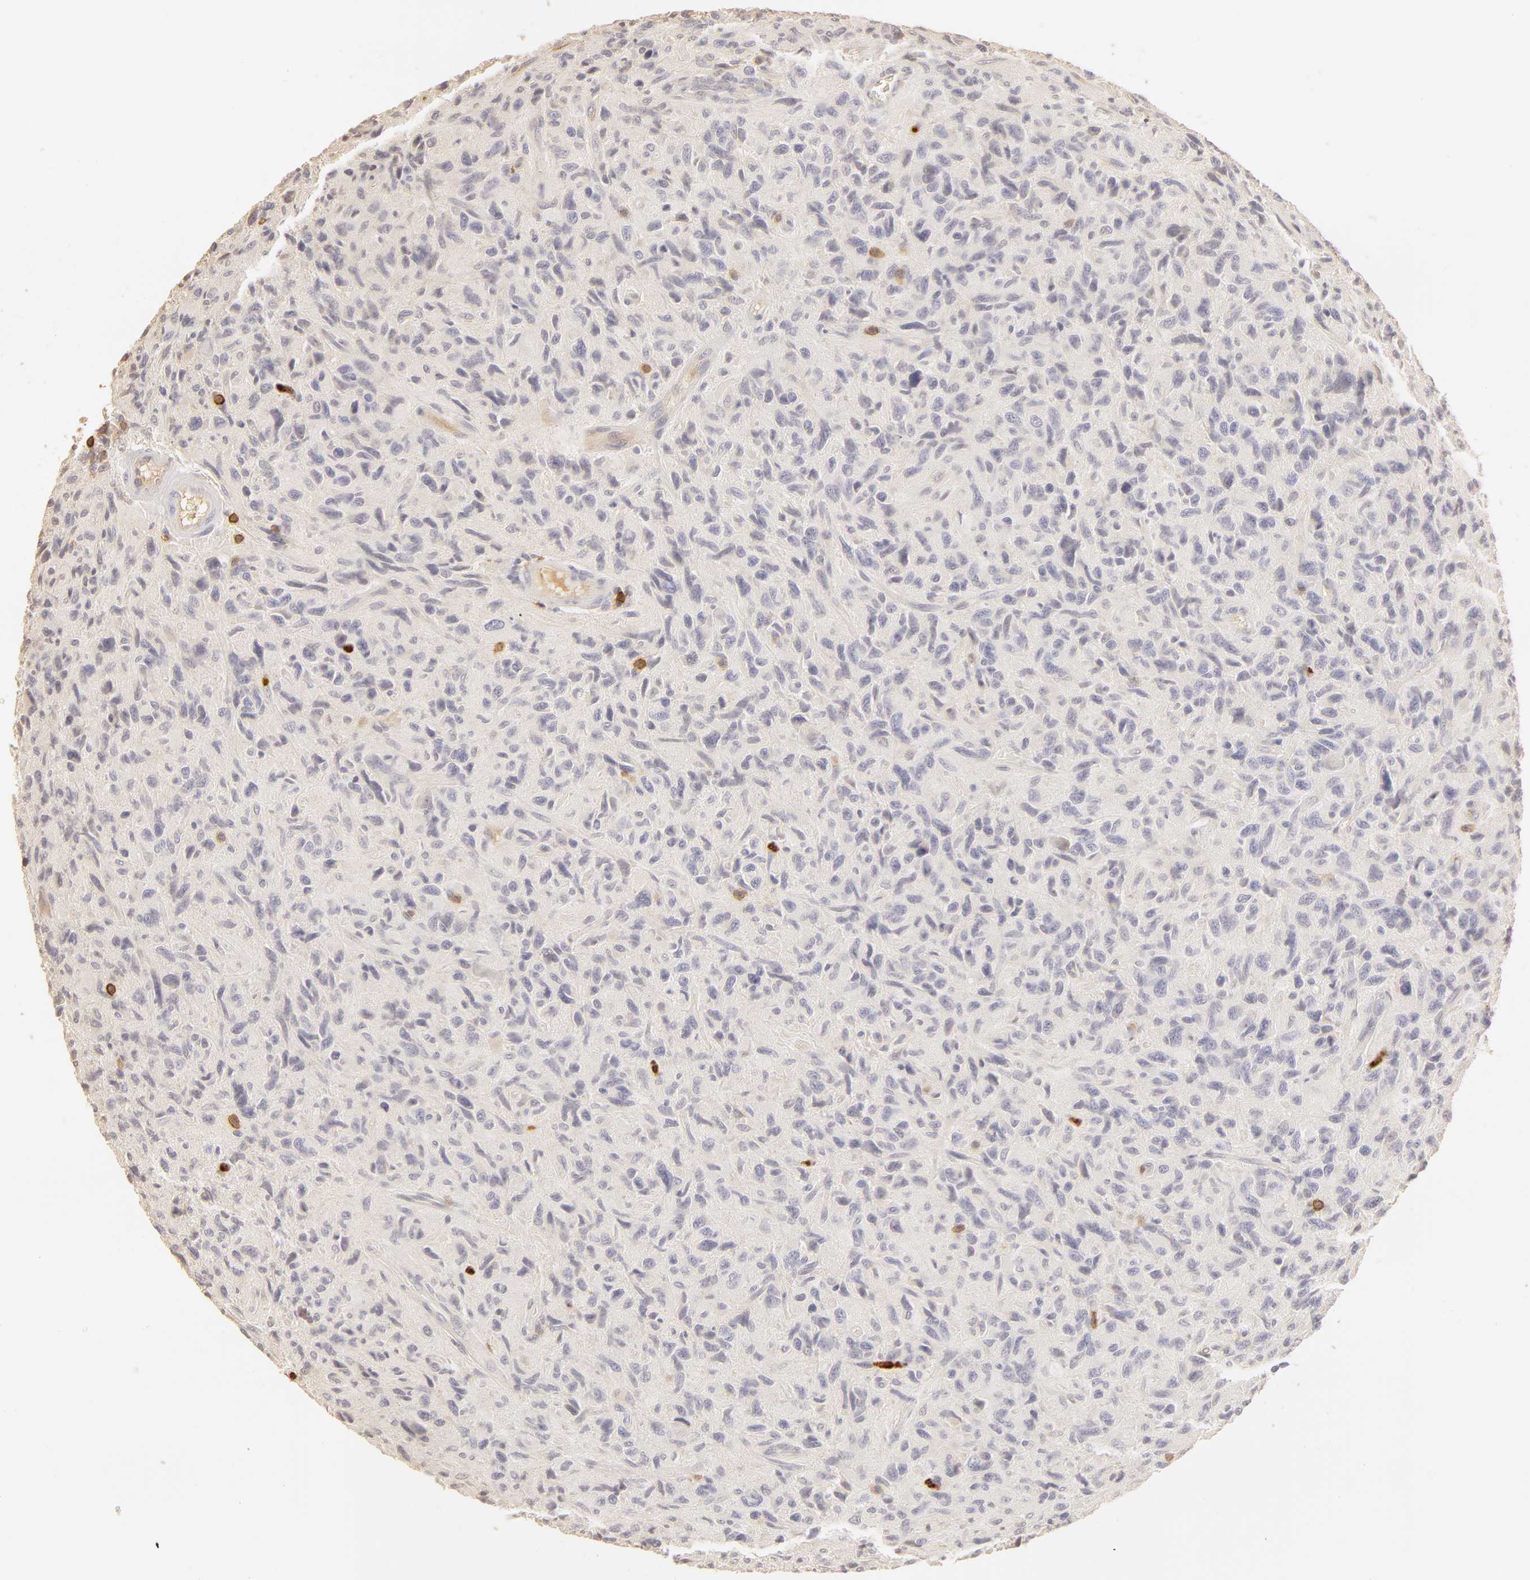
{"staining": {"intensity": "negative", "quantity": "none", "location": "none"}, "tissue": "glioma", "cell_type": "Tumor cells", "image_type": "cancer", "snomed": [{"axis": "morphology", "description": "Glioma, malignant, High grade"}, {"axis": "topography", "description": "Brain"}], "caption": "Tumor cells are negative for brown protein staining in malignant glioma (high-grade).", "gene": "C1R", "patient": {"sex": "female", "age": 60}}